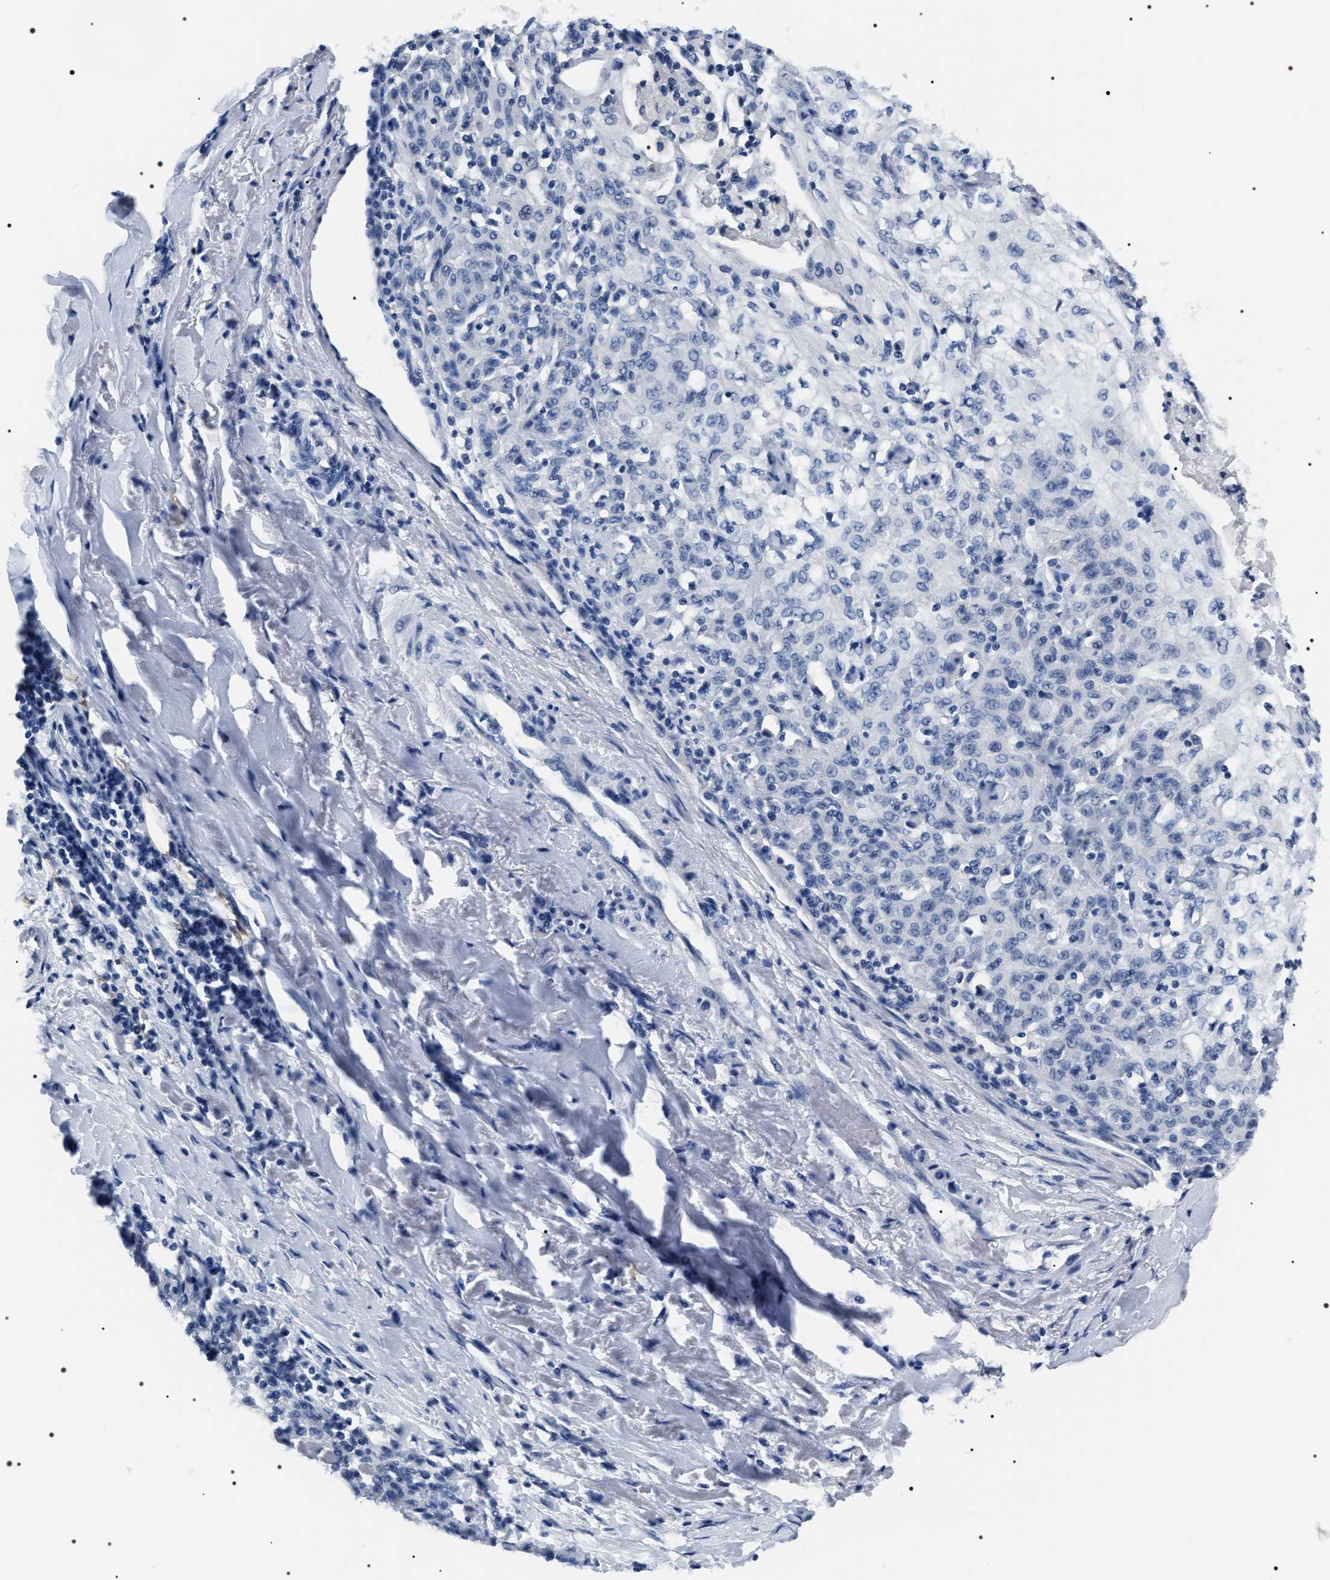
{"staining": {"intensity": "negative", "quantity": "none", "location": "none"}, "tissue": "skin cancer", "cell_type": "Tumor cells", "image_type": "cancer", "snomed": [{"axis": "morphology", "description": "Squamous cell carcinoma, NOS"}, {"axis": "morphology", "description": "Squamous cell carcinoma, metastatic, NOS"}, {"axis": "topography", "description": "Skin"}, {"axis": "topography", "description": "Lymph node"}], "caption": "This is an IHC histopathology image of human skin squamous cell carcinoma. There is no staining in tumor cells.", "gene": "ADH4", "patient": {"sex": "male", "age": 75}}